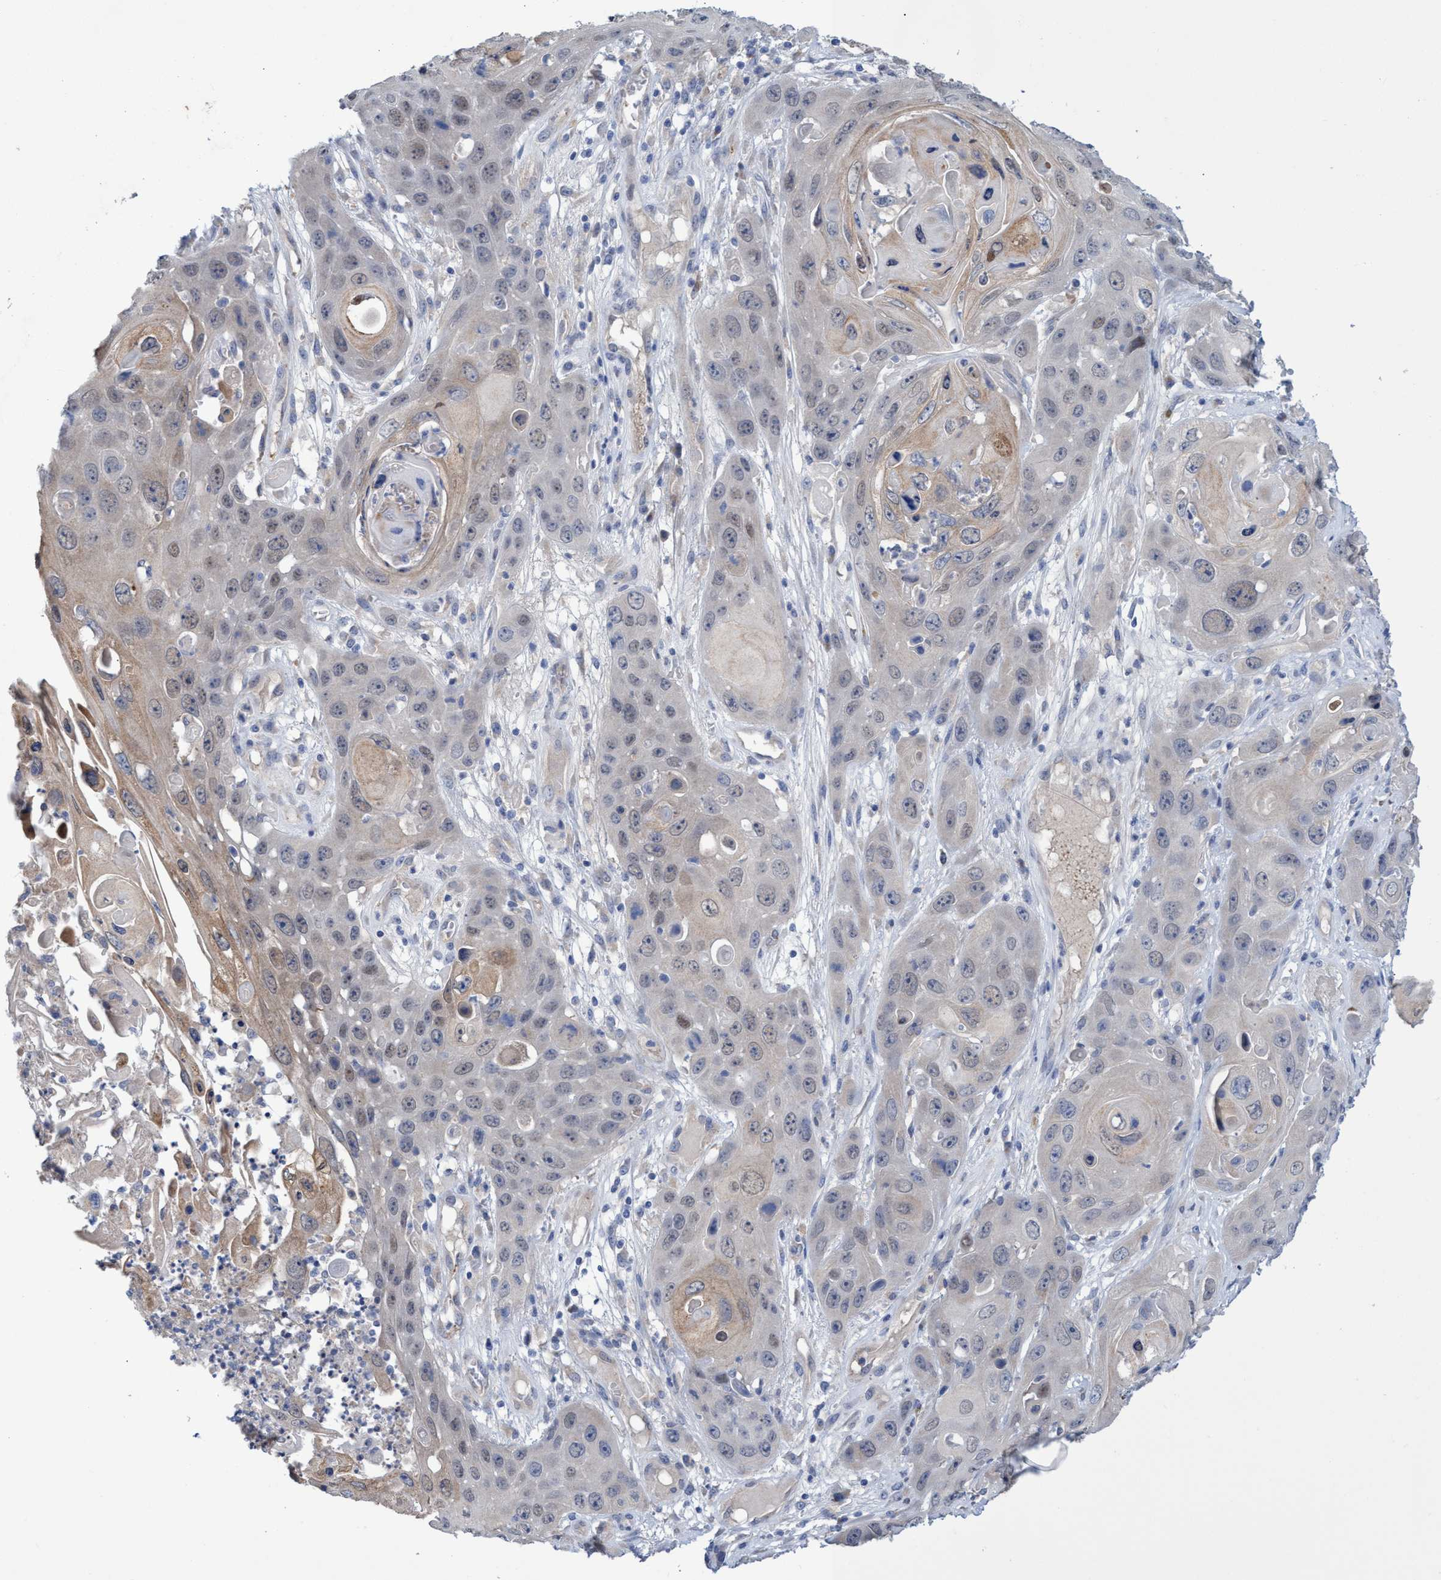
{"staining": {"intensity": "weak", "quantity": "<25%", "location": "cytoplasmic/membranous"}, "tissue": "skin cancer", "cell_type": "Tumor cells", "image_type": "cancer", "snomed": [{"axis": "morphology", "description": "Squamous cell carcinoma, NOS"}, {"axis": "topography", "description": "Skin"}], "caption": "The micrograph displays no significant positivity in tumor cells of squamous cell carcinoma (skin).", "gene": "SVEP1", "patient": {"sex": "male", "age": 55}}